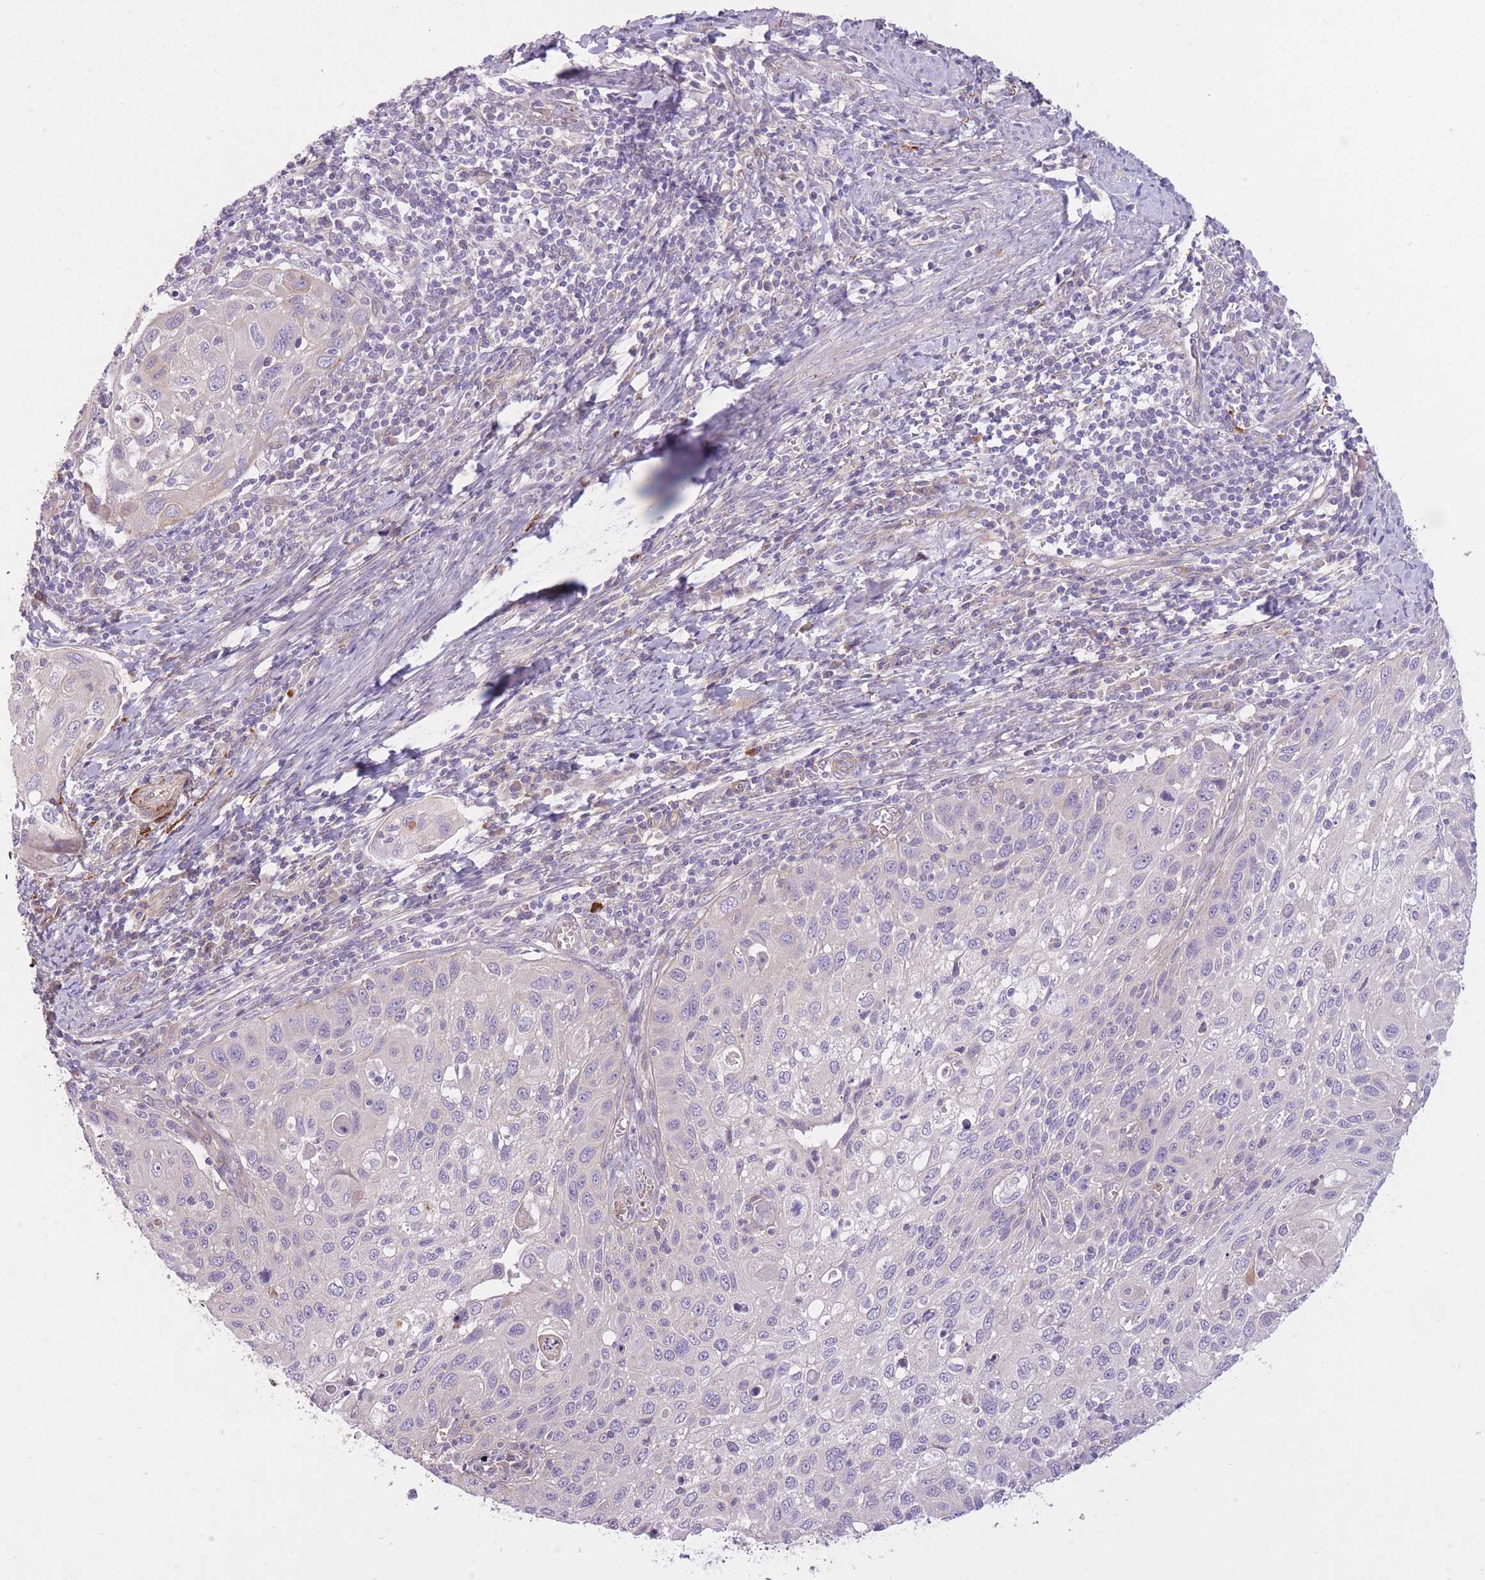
{"staining": {"intensity": "negative", "quantity": "none", "location": "none"}, "tissue": "cervical cancer", "cell_type": "Tumor cells", "image_type": "cancer", "snomed": [{"axis": "morphology", "description": "Squamous cell carcinoma, NOS"}, {"axis": "topography", "description": "Cervix"}], "caption": "The micrograph exhibits no staining of tumor cells in squamous cell carcinoma (cervical).", "gene": "REV1", "patient": {"sex": "female", "age": 70}}